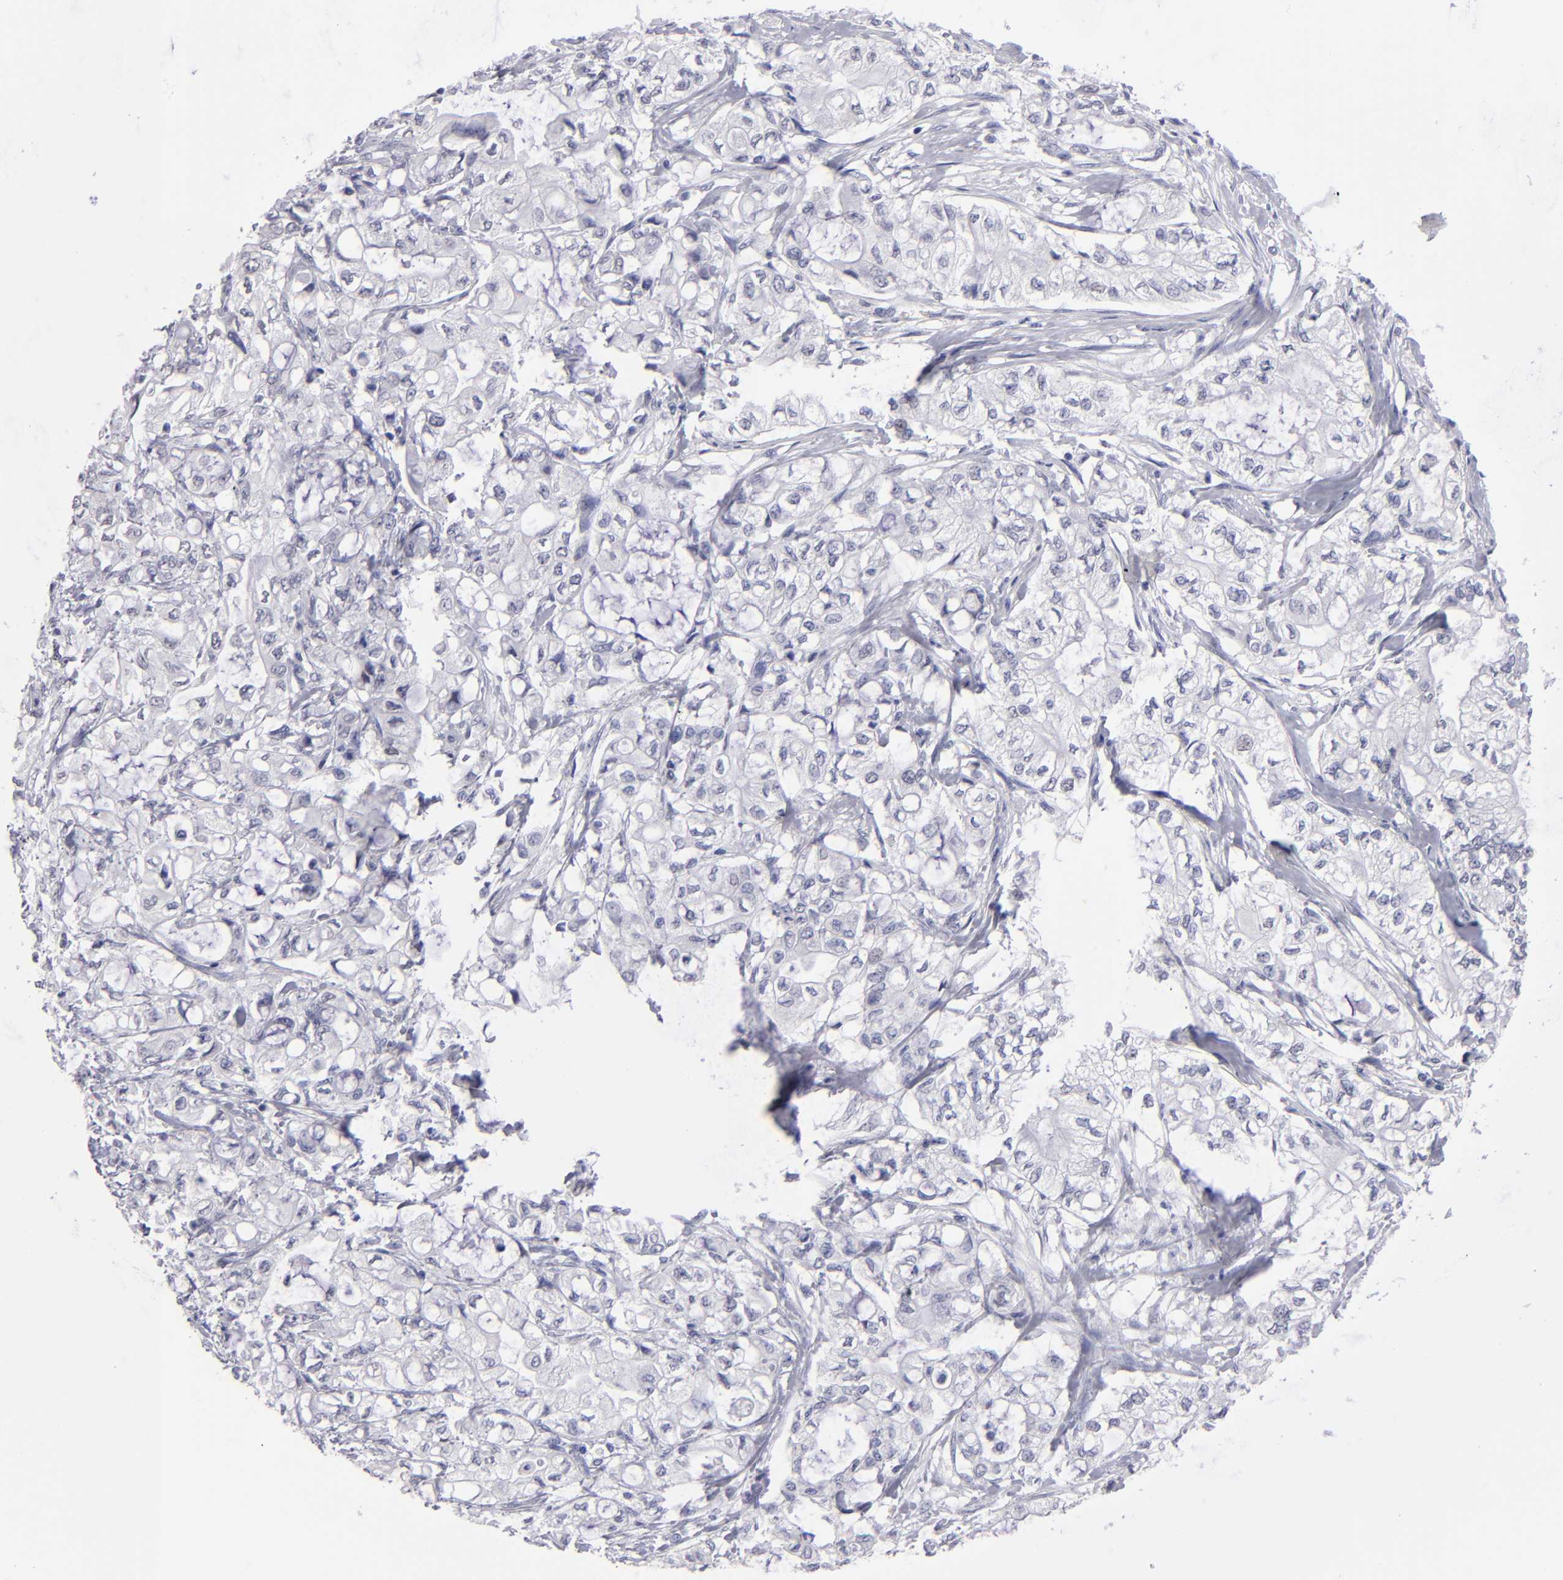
{"staining": {"intensity": "negative", "quantity": "none", "location": "none"}, "tissue": "pancreatic cancer", "cell_type": "Tumor cells", "image_type": "cancer", "snomed": [{"axis": "morphology", "description": "Adenocarcinoma, NOS"}, {"axis": "topography", "description": "Pancreas"}], "caption": "Adenocarcinoma (pancreatic) stained for a protein using IHC demonstrates no expression tumor cells.", "gene": "TEX11", "patient": {"sex": "male", "age": 79}}